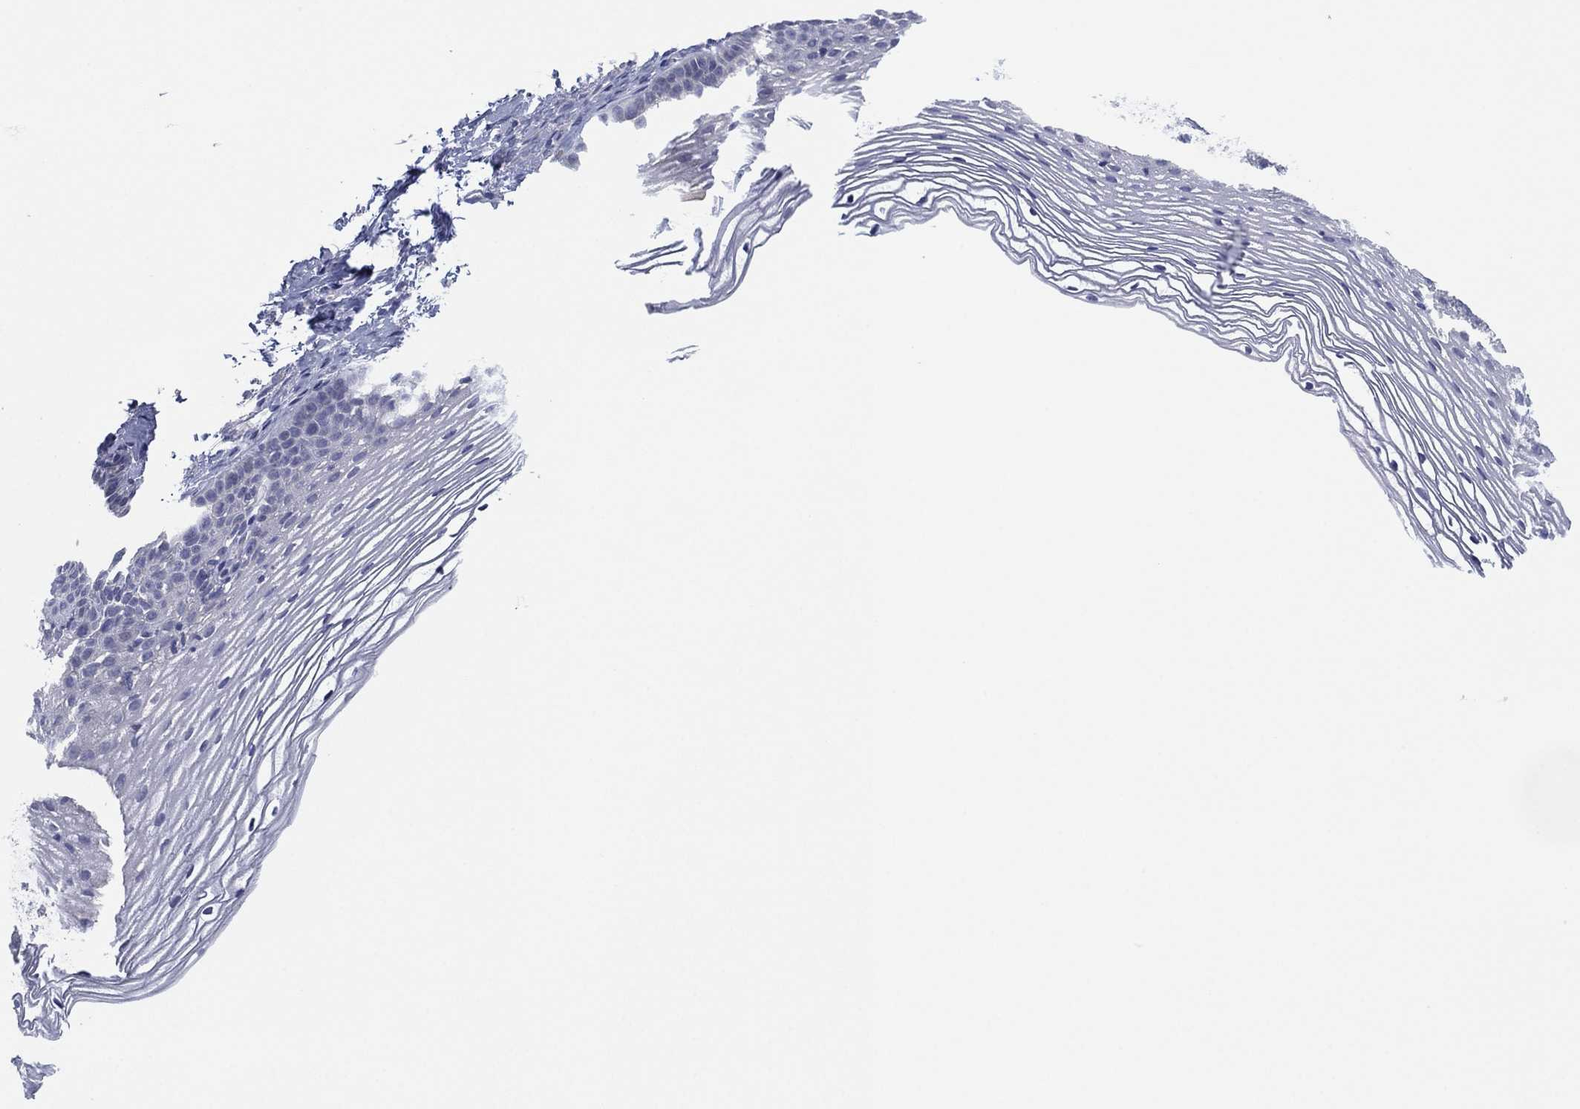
{"staining": {"intensity": "negative", "quantity": "none", "location": "none"}, "tissue": "cervix", "cell_type": "Squamous epithelial cells", "image_type": "normal", "snomed": [{"axis": "morphology", "description": "Normal tissue, NOS"}, {"axis": "topography", "description": "Cervix"}], "caption": "Micrograph shows no significant protein expression in squamous epithelial cells of normal cervix.", "gene": "CYP2D6", "patient": {"sex": "female", "age": 39}}